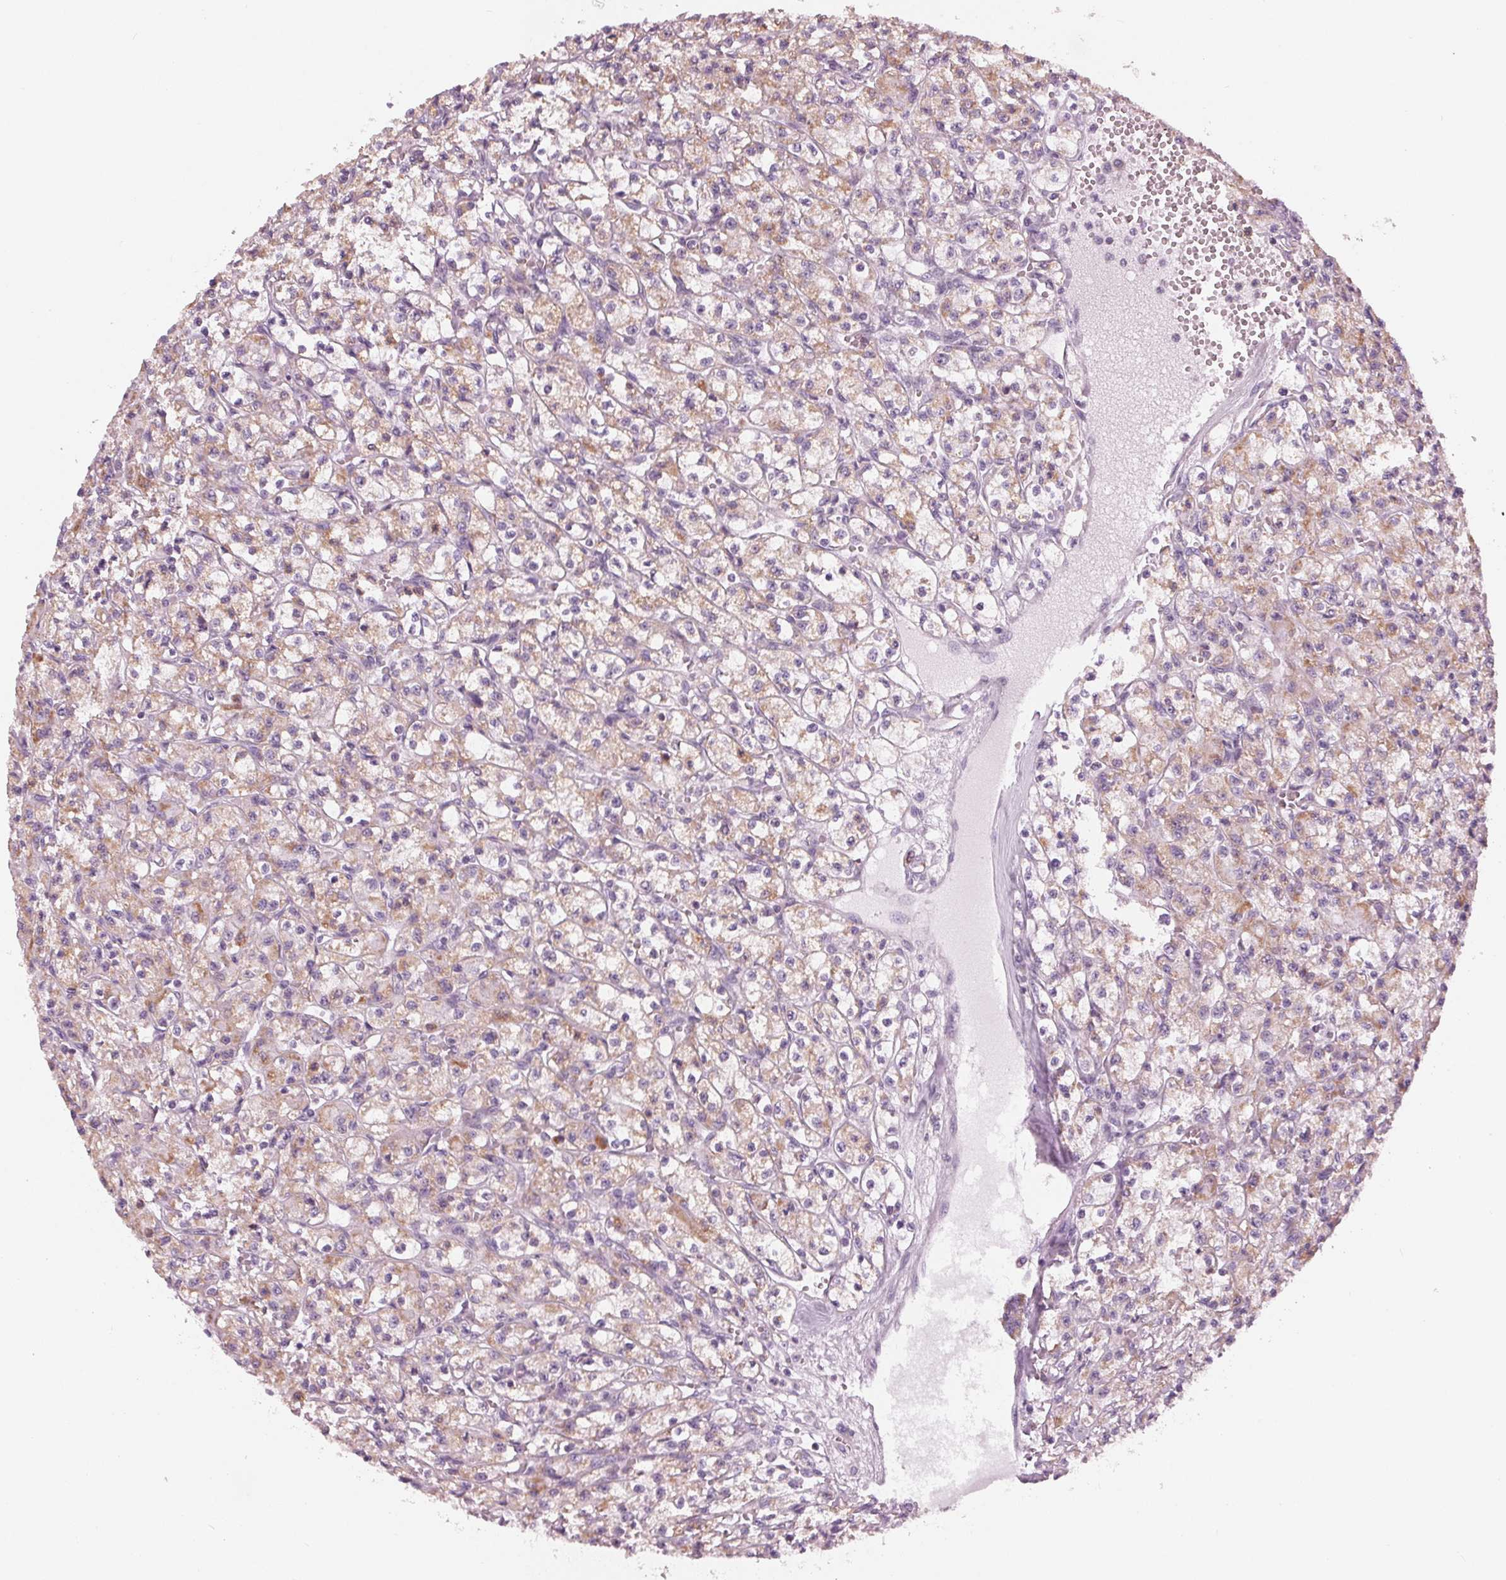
{"staining": {"intensity": "moderate", "quantity": "25%-75%", "location": "cytoplasmic/membranous"}, "tissue": "renal cancer", "cell_type": "Tumor cells", "image_type": "cancer", "snomed": [{"axis": "morphology", "description": "Adenocarcinoma, NOS"}, {"axis": "topography", "description": "Kidney"}], "caption": "About 25%-75% of tumor cells in renal cancer (adenocarcinoma) exhibit moderate cytoplasmic/membranous protein staining as visualized by brown immunohistochemical staining.", "gene": "SAMD4A", "patient": {"sex": "female", "age": 70}}